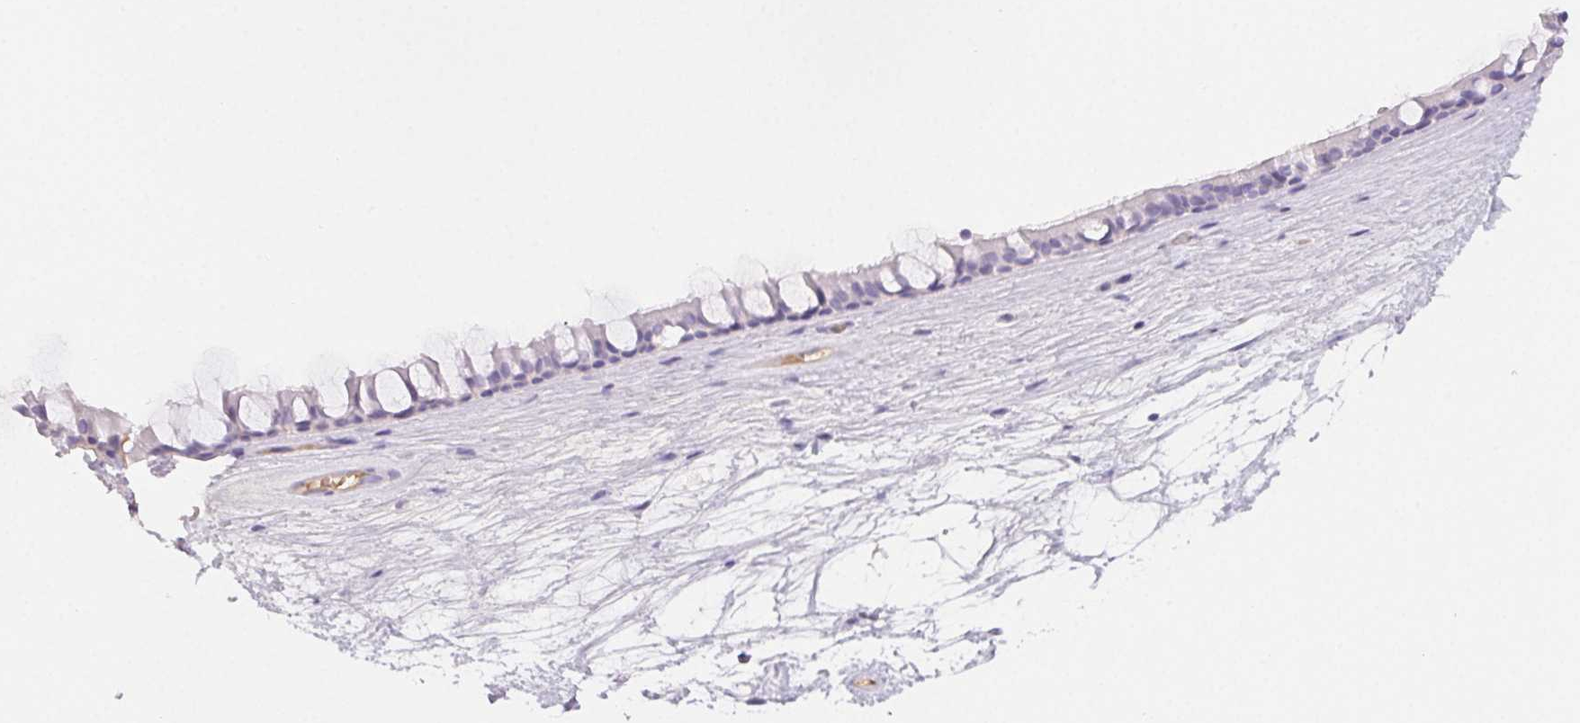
{"staining": {"intensity": "negative", "quantity": "none", "location": "none"}, "tissue": "nasopharynx", "cell_type": "Respiratory epithelial cells", "image_type": "normal", "snomed": [{"axis": "morphology", "description": "Normal tissue, NOS"}, {"axis": "topography", "description": "Nasopharynx"}], "caption": "This is an IHC image of unremarkable nasopharynx. There is no positivity in respiratory epithelial cells.", "gene": "PADI4", "patient": {"sex": "male", "age": 68}}